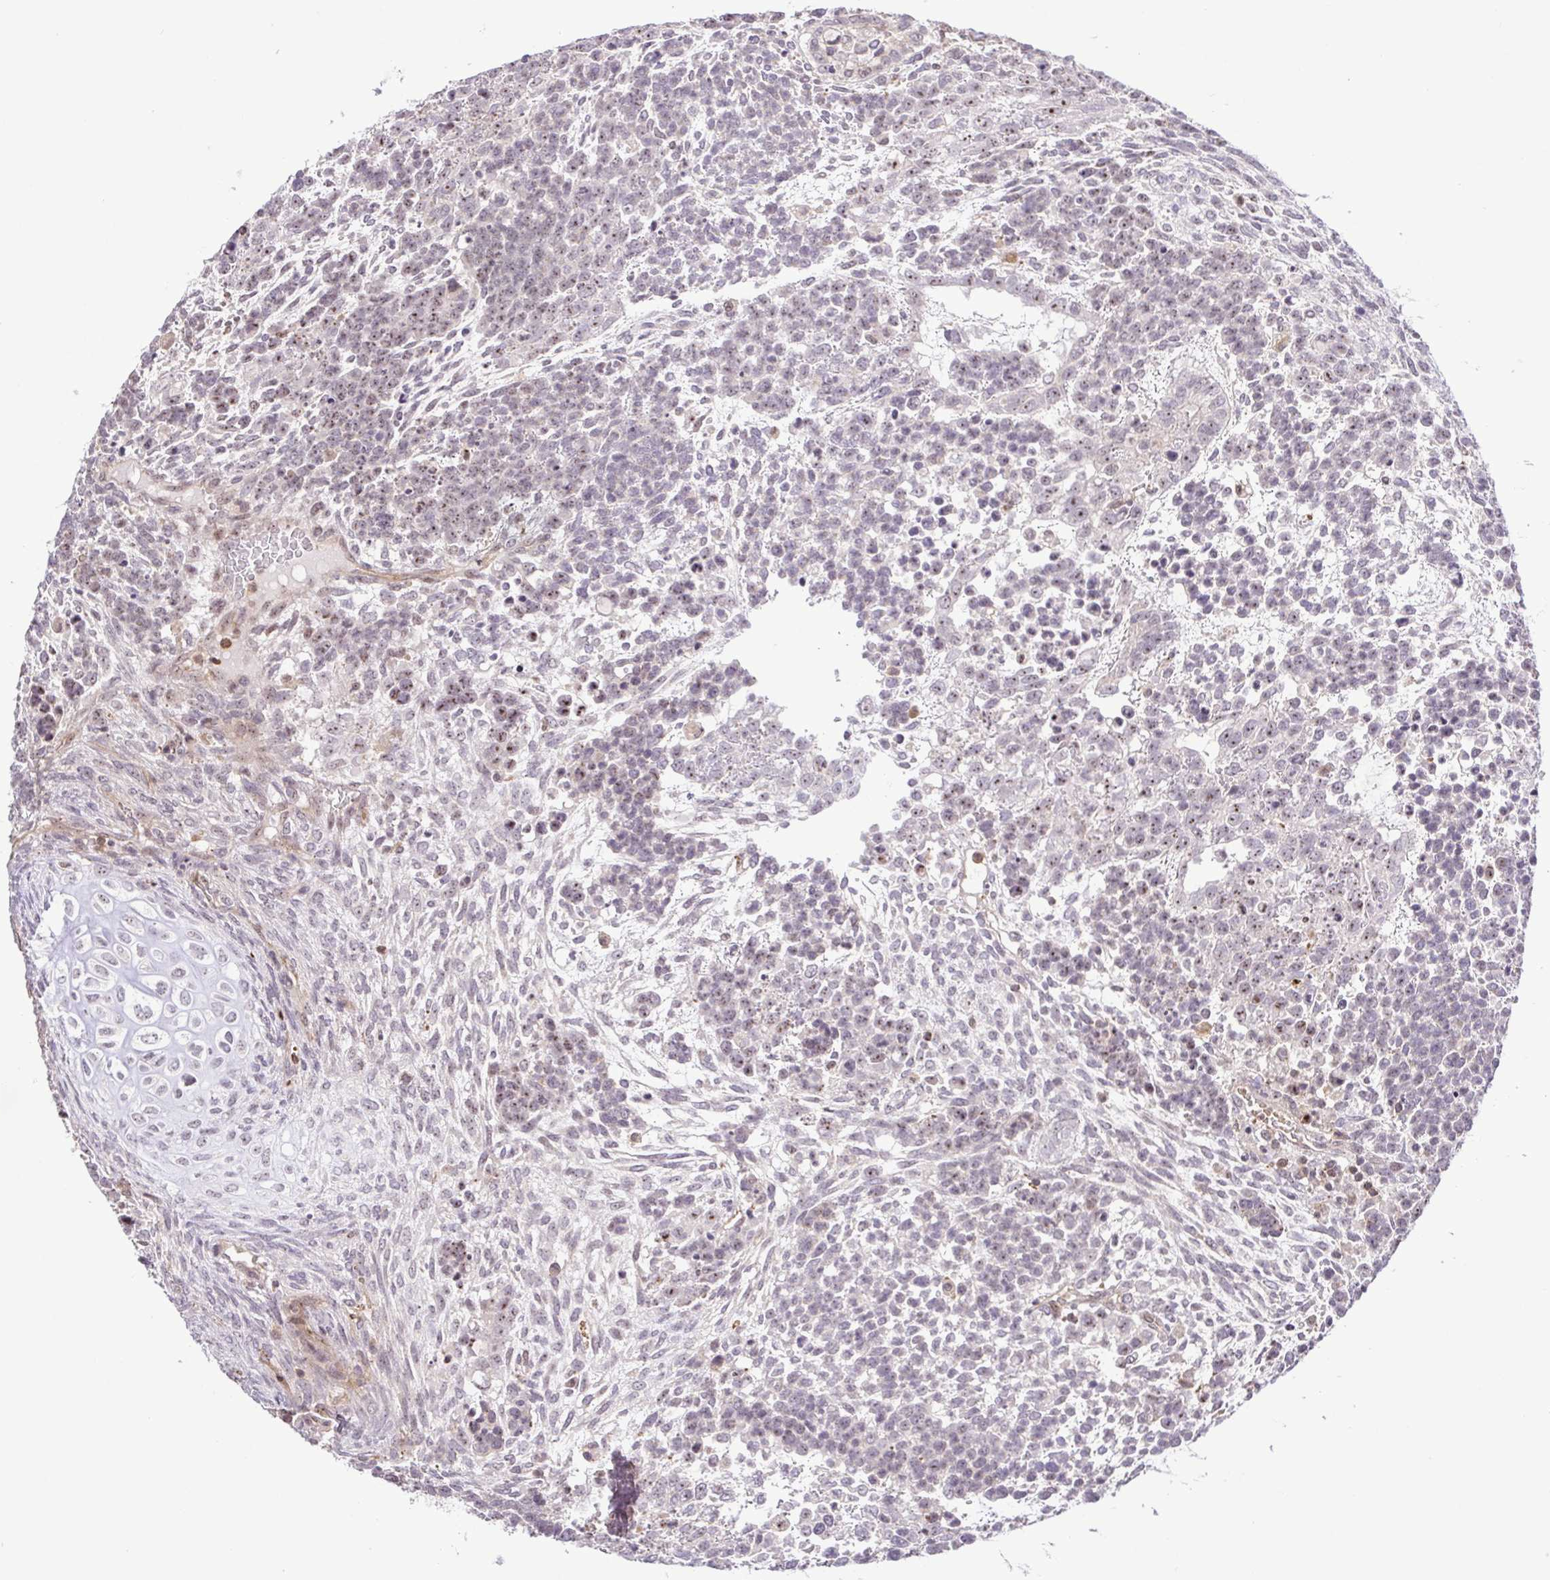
{"staining": {"intensity": "weak", "quantity": "<25%", "location": "nuclear"}, "tissue": "testis cancer", "cell_type": "Tumor cells", "image_type": "cancer", "snomed": [{"axis": "morphology", "description": "Carcinoma, Embryonal, NOS"}, {"axis": "topography", "description": "Testis"}], "caption": "Testis embryonal carcinoma was stained to show a protein in brown. There is no significant staining in tumor cells. (DAB immunohistochemistry visualized using brightfield microscopy, high magnification).", "gene": "RSL24D1", "patient": {"sex": "male", "age": 23}}